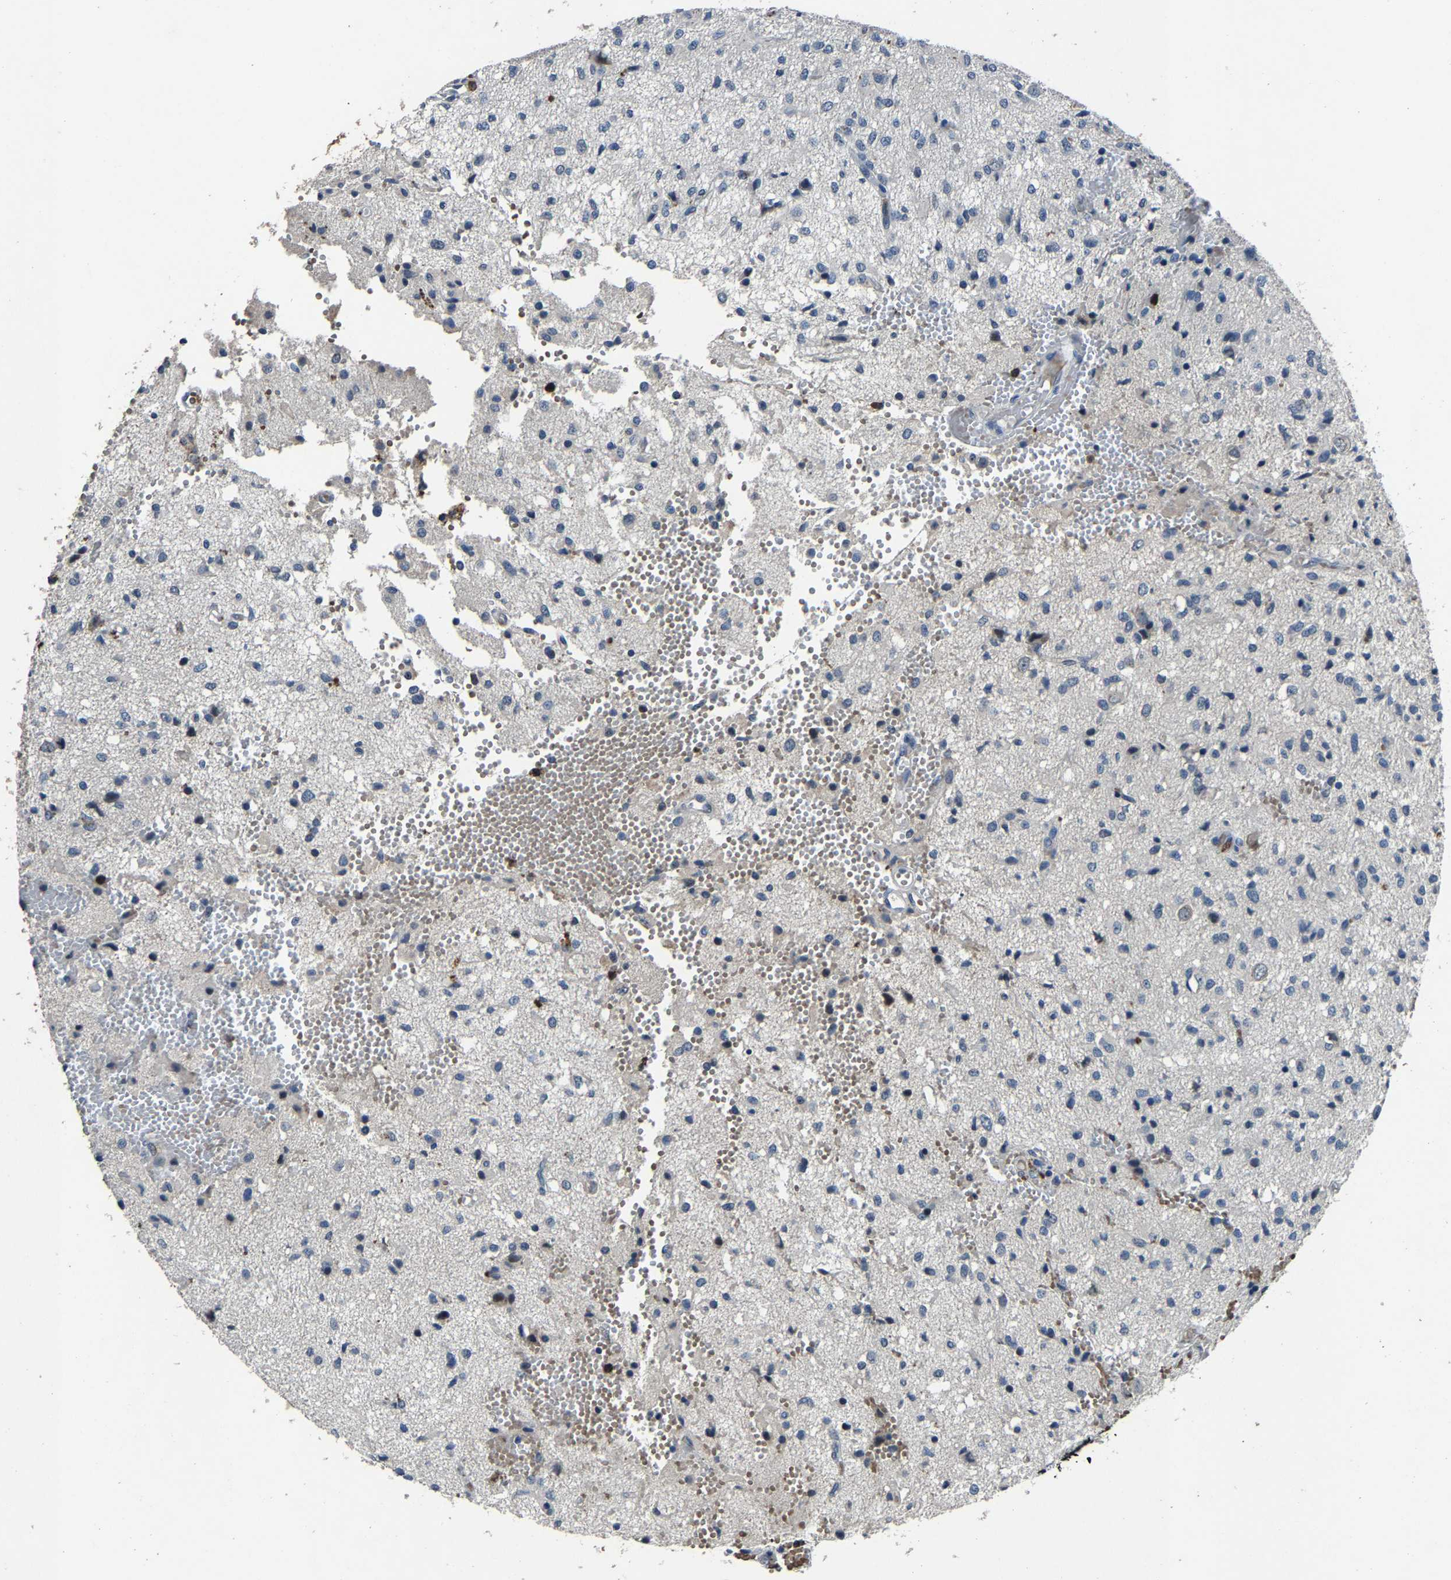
{"staining": {"intensity": "negative", "quantity": "none", "location": "none"}, "tissue": "glioma", "cell_type": "Tumor cells", "image_type": "cancer", "snomed": [{"axis": "morphology", "description": "Glioma, malignant, High grade"}, {"axis": "topography", "description": "Brain"}], "caption": "DAB (3,3'-diaminobenzidine) immunohistochemical staining of glioma demonstrates no significant staining in tumor cells.", "gene": "PCNX2", "patient": {"sex": "female", "age": 59}}